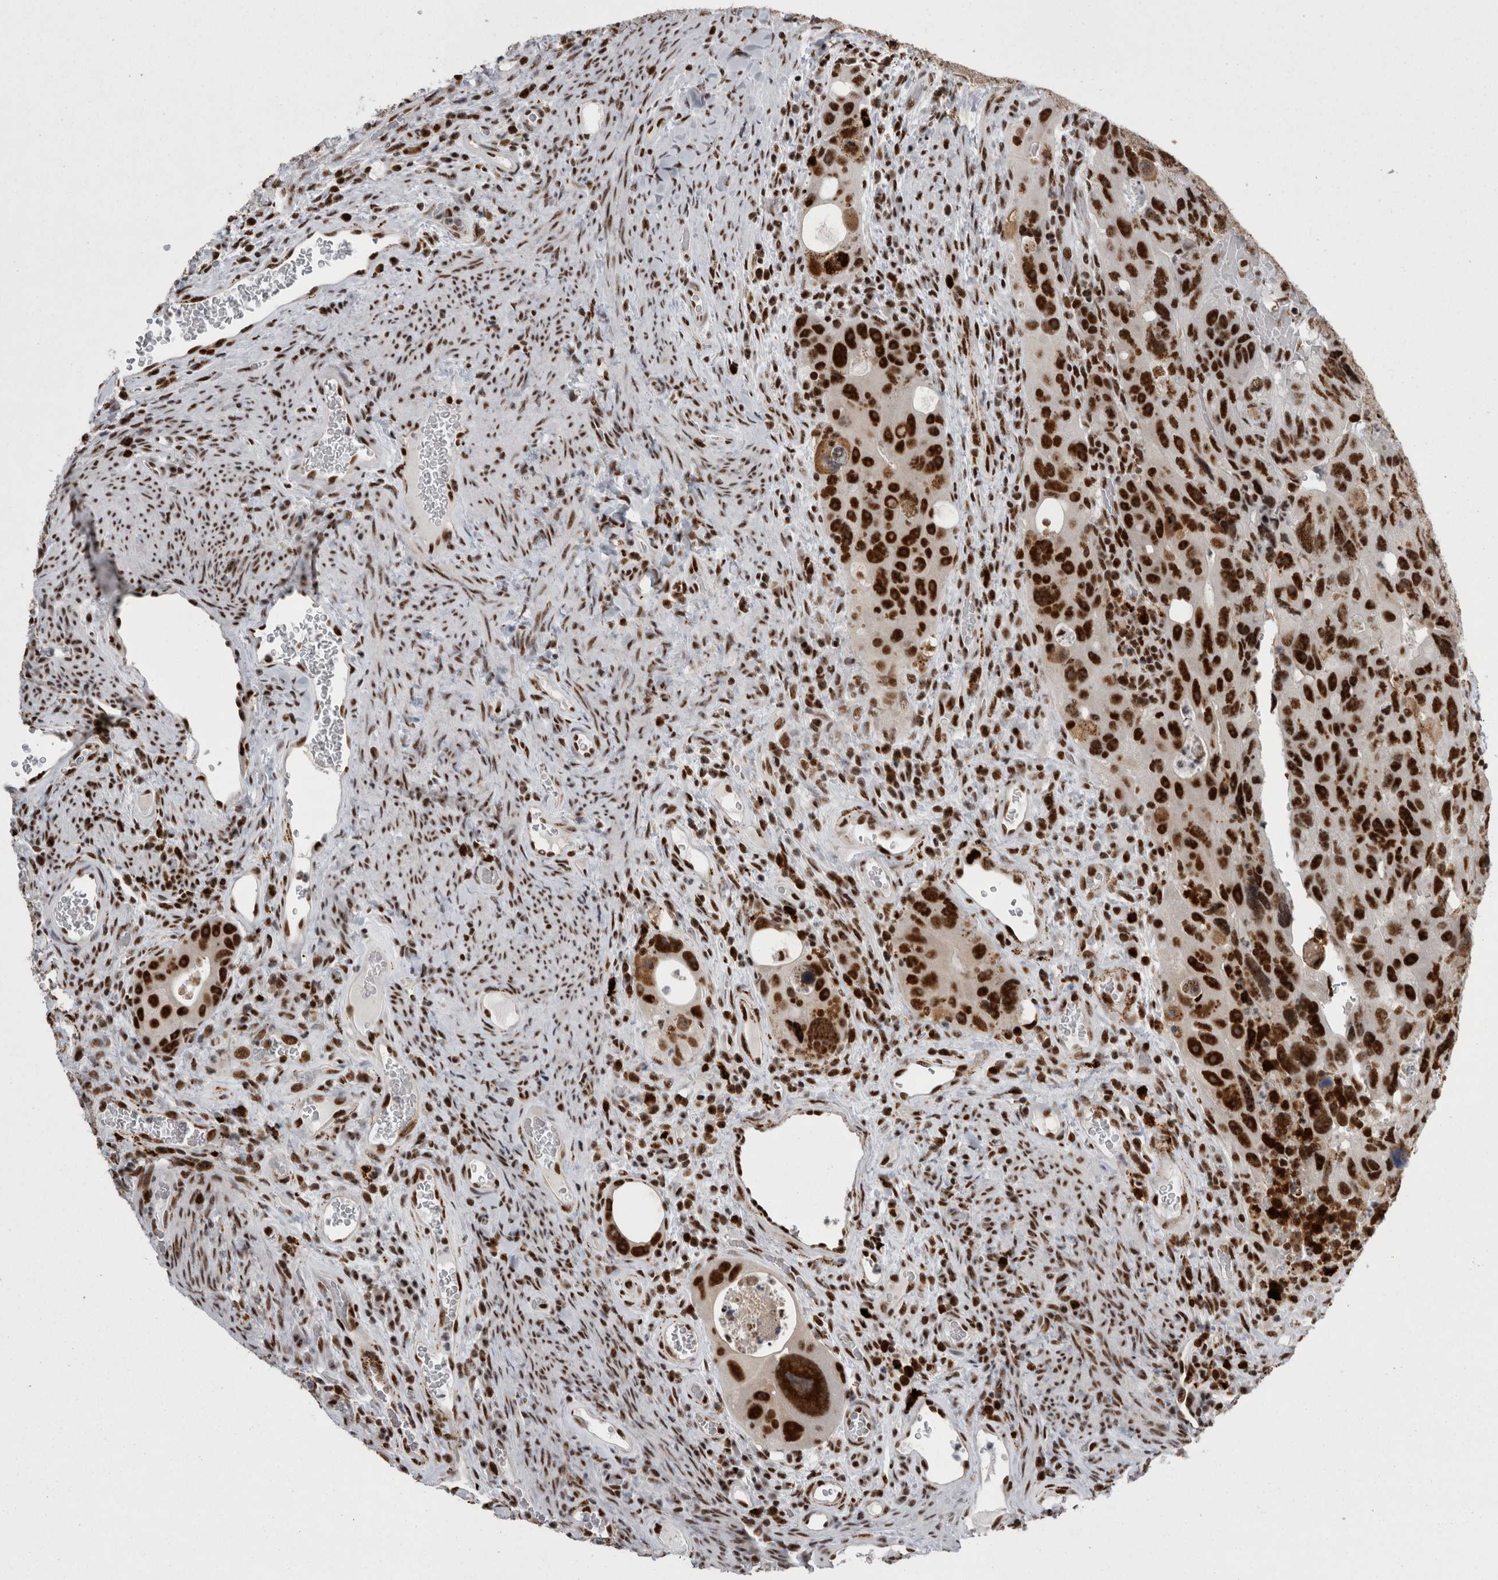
{"staining": {"intensity": "strong", "quantity": ">75%", "location": "nuclear"}, "tissue": "colorectal cancer", "cell_type": "Tumor cells", "image_type": "cancer", "snomed": [{"axis": "morphology", "description": "Adenocarcinoma, NOS"}, {"axis": "topography", "description": "Rectum"}], "caption": "Protein expression analysis of colorectal adenocarcinoma displays strong nuclear expression in about >75% of tumor cells.", "gene": "SNRNP40", "patient": {"sex": "male", "age": 59}}